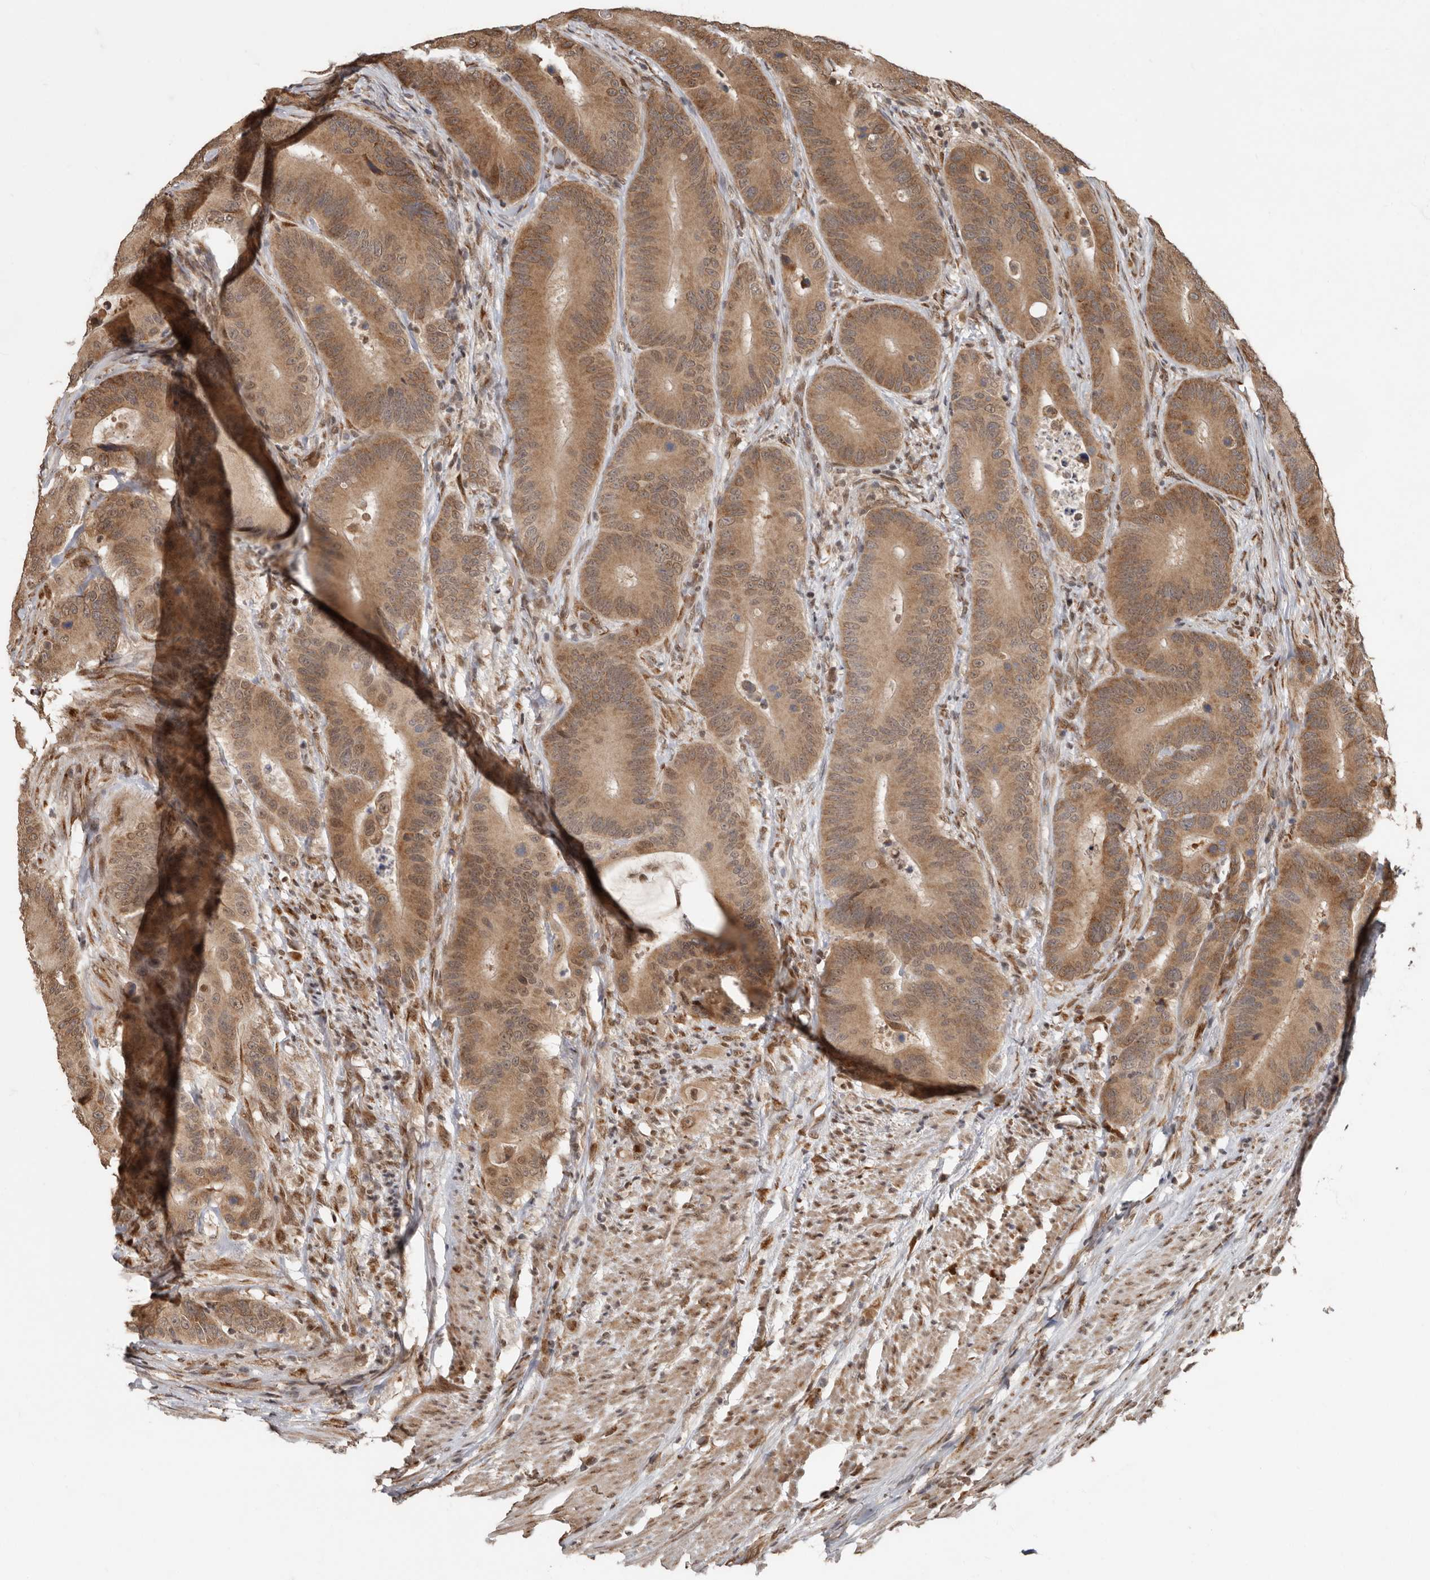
{"staining": {"intensity": "moderate", "quantity": ">75%", "location": "cytoplasmic/membranous,nuclear"}, "tissue": "colorectal cancer", "cell_type": "Tumor cells", "image_type": "cancer", "snomed": [{"axis": "morphology", "description": "Adenocarcinoma, NOS"}, {"axis": "topography", "description": "Colon"}], "caption": "Colorectal cancer (adenocarcinoma) stained with DAB (3,3'-diaminobenzidine) immunohistochemistry reveals medium levels of moderate cytoplasmic/membranous and nuclear positivity in approximately >75% of tumor cells. (DAB (3,3'-diaminobenzidine) = brown stain, brightfield microscopy at high magnification).", "gene": "LRGUK", "patient": {"sex": "male", "age": 83}}